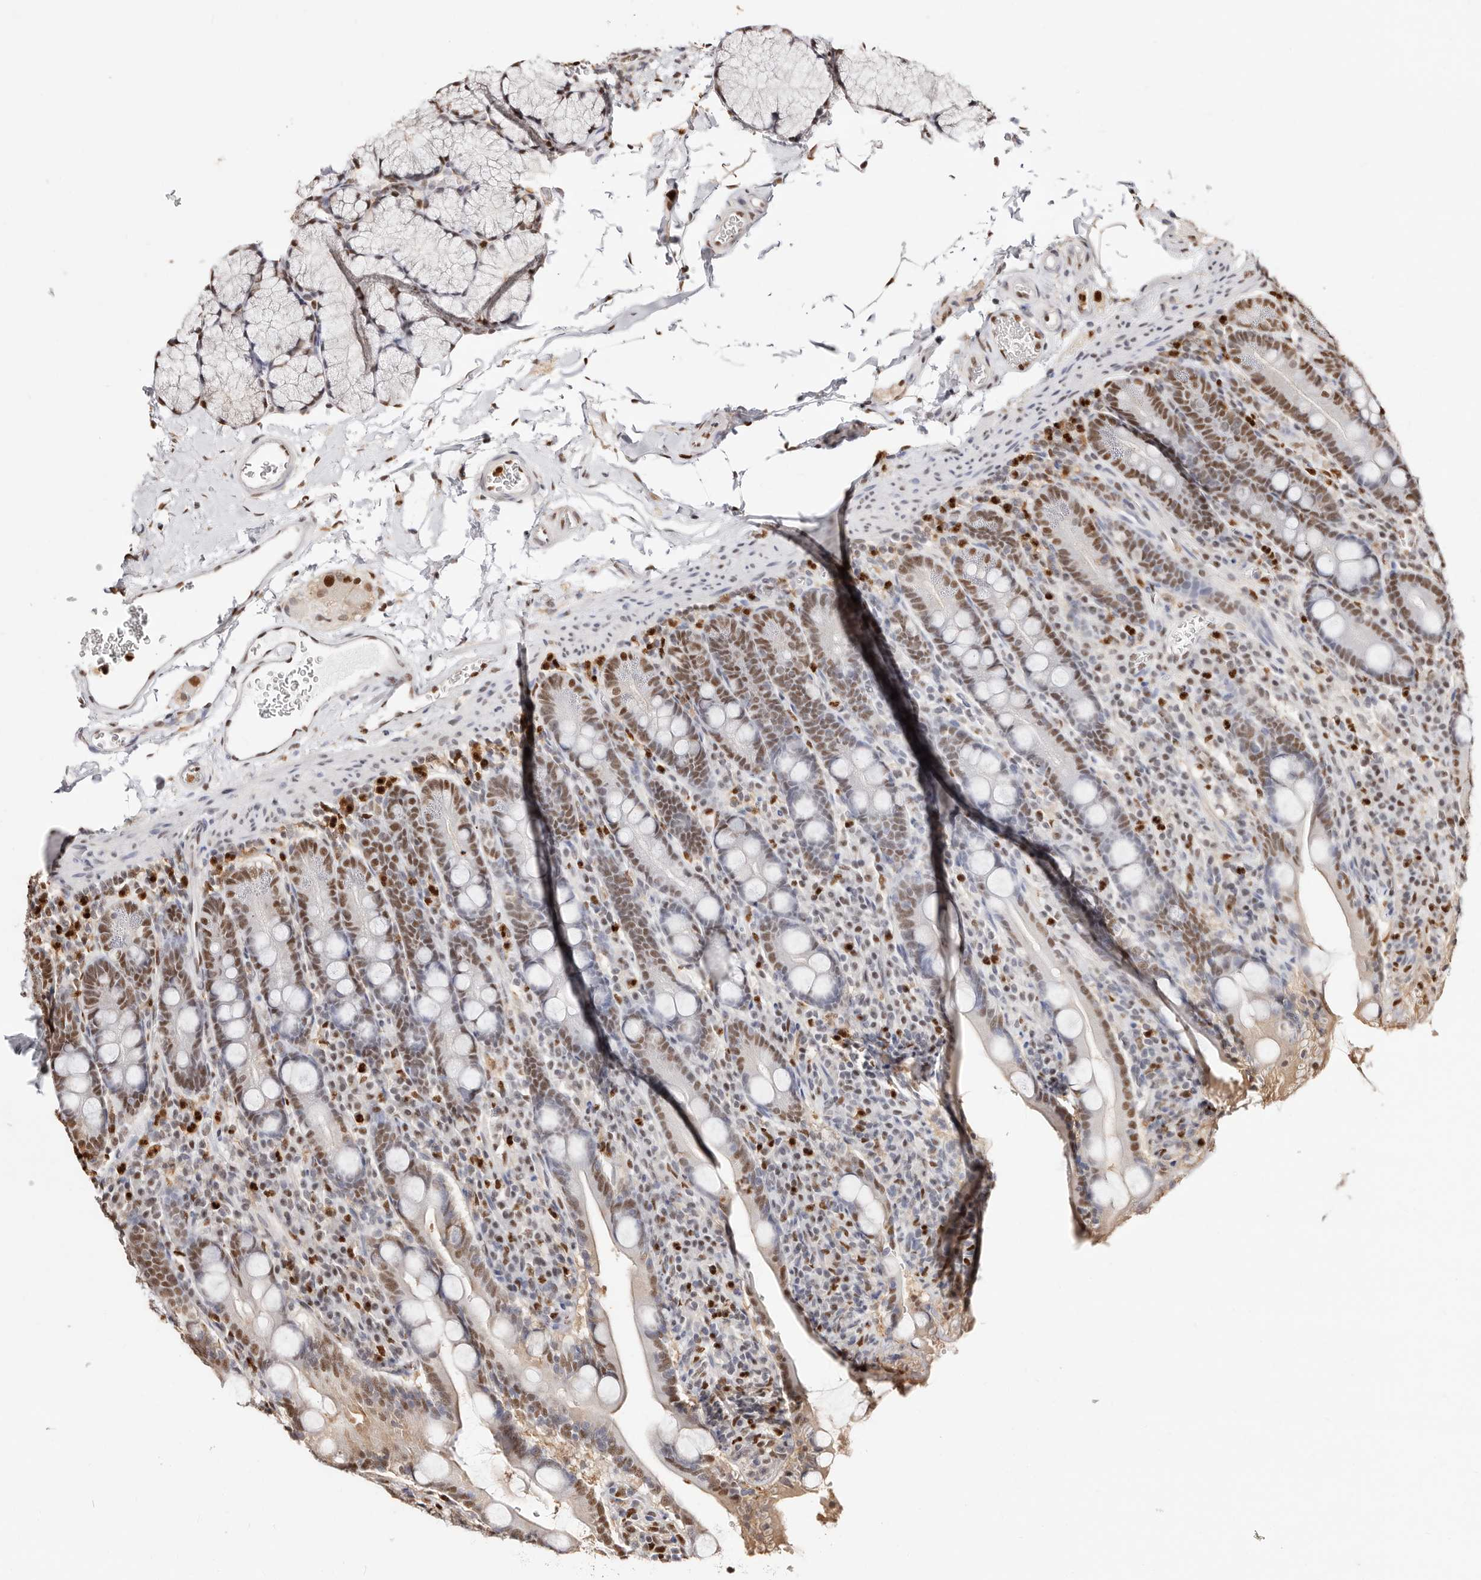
{"staining": {"intensity": "moderate", "quantity": ">75%", "location": "nuclear"}, "tissue": "duodenum", "cell_type": "Glandular cells", "image_type": "normal", "snomed": [{"axis": "morphology", "description": "Normal tissue, NOS"}, {"axis": "topography", "description": "Duodenum"}], "caption": "Duodenum stained for a protein demonstrates moderate nuclear positivity in glandular cells. Immunohistochemistry (ihc) stains the protein of interest in brown and the nuclei are stained blue.", "gene": "TKT", "patient": {"sex": "male", "age": 35}}